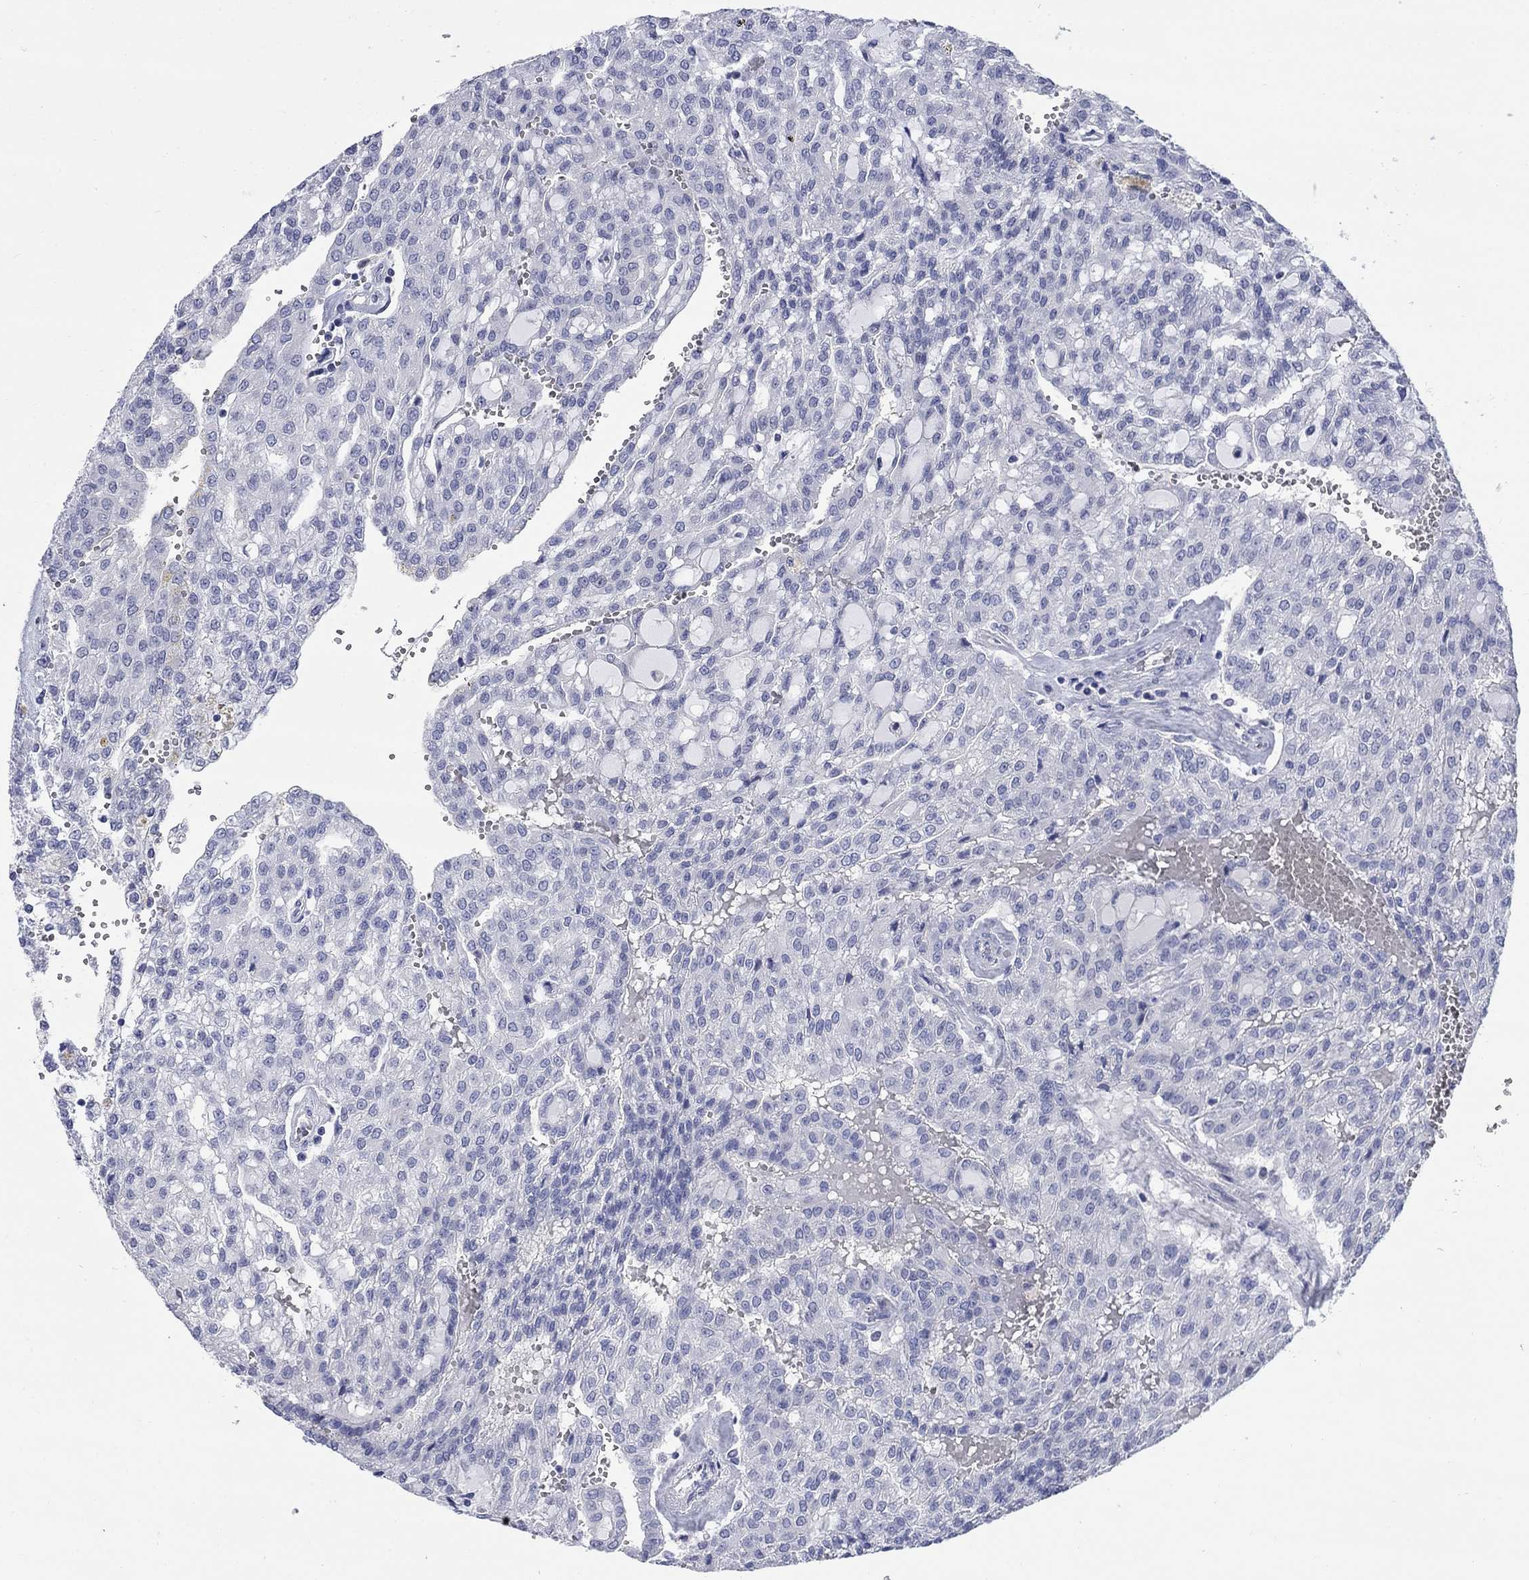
{"staining": {"intensity": "negative", "quantity": "none", "location": "none"}, "tissue": "renal cancer", "cell_type": "Tumor cells", "image_type": "cancer", "snomed": [{"axis": "morphology", "description": "Adenocarcinoma, NOS"}, {"axis": "topography", "description": "Kidney"}], "caption": "A high-resolution histopathology image shows immunohistochemistry (IHC) staining of adenocarcinoma (renal), which reveals no significant positivity in tumor cells. Brightfield microscopy of immunohistochemistry stained with DAB (brown) and hematoxylin (blue), captured at high magnification.", "gene": "IGF2BP3", "patient": {"sex": "male", "age": 63}}